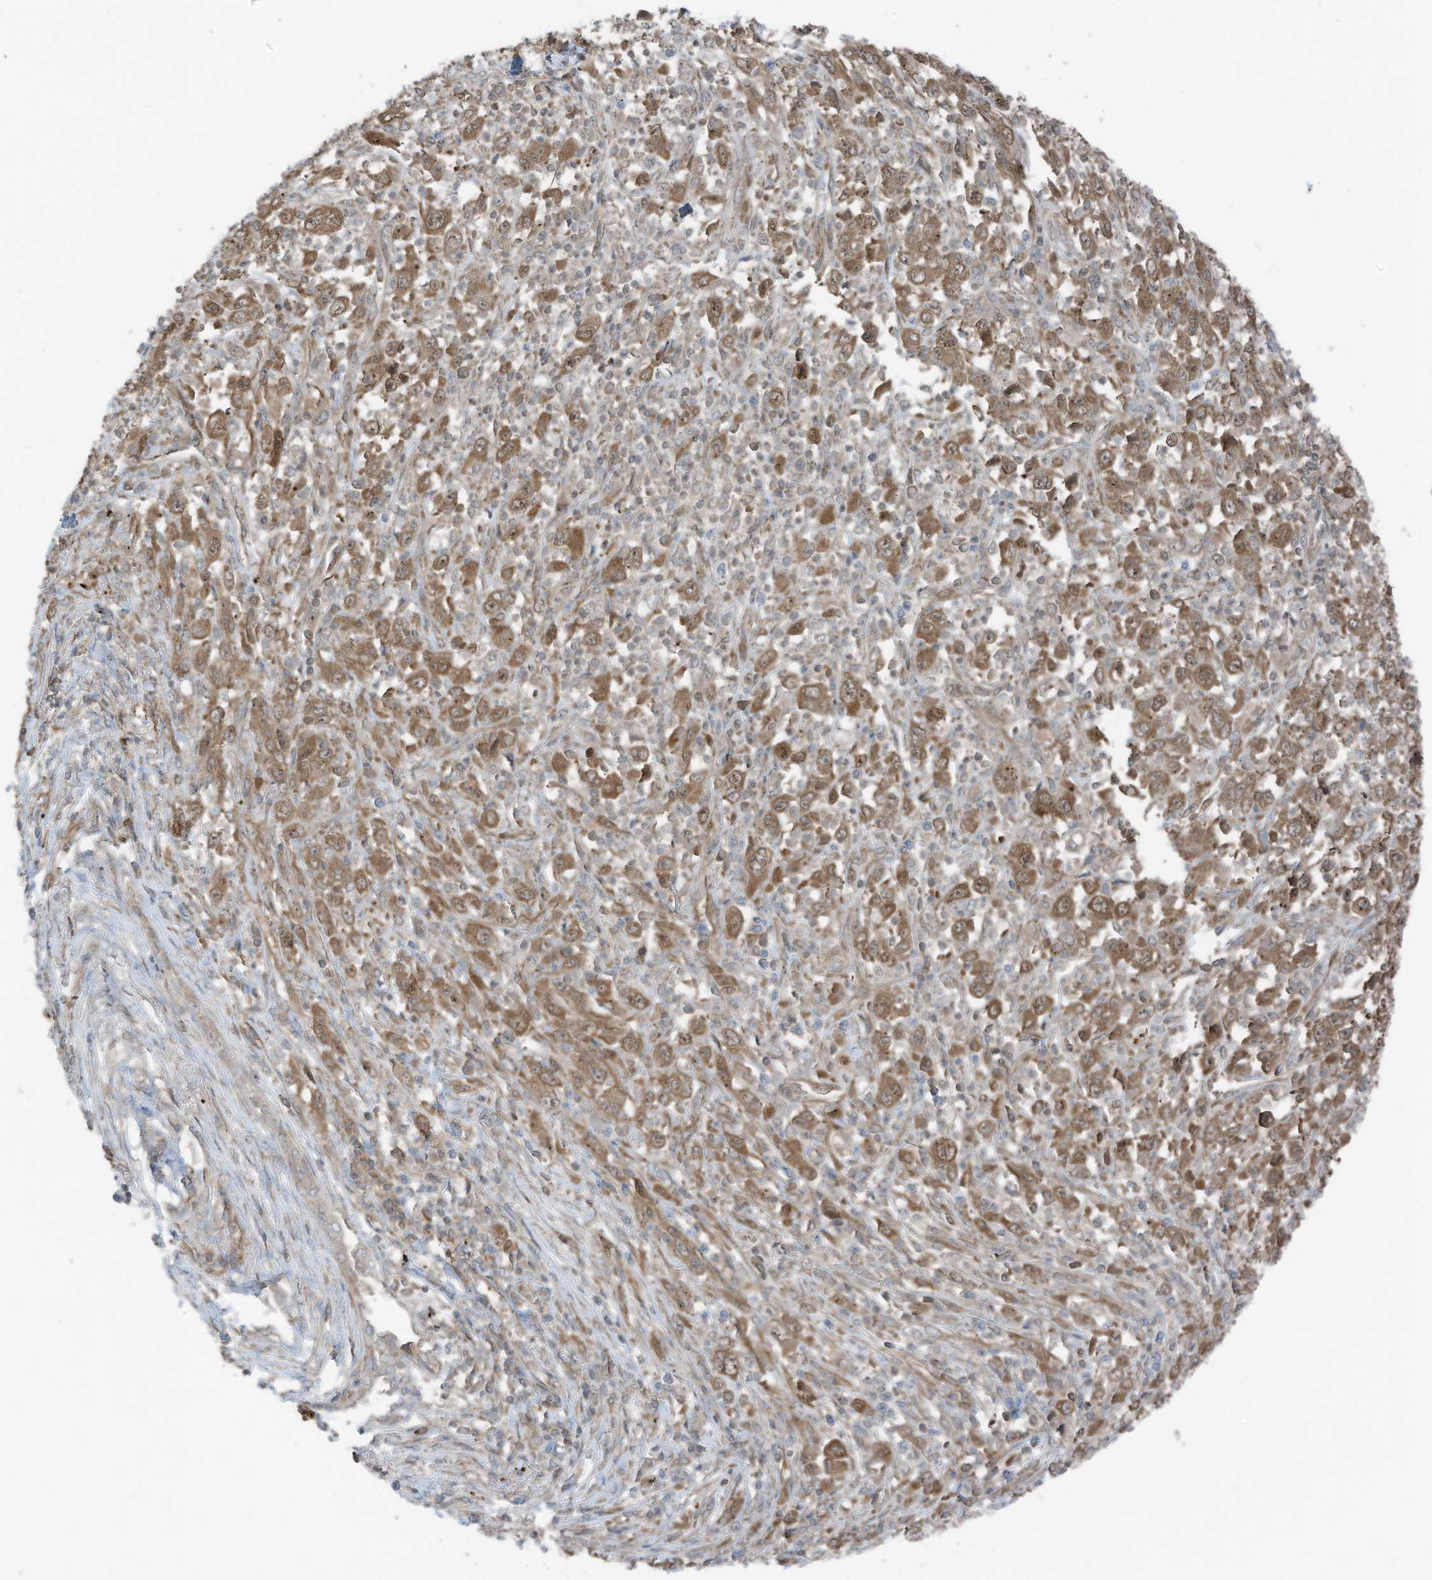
{"staining": {"intensity": "moderate", "quantity": ">75%", "location": "cytoplasmic/membranous"}, "tissue": "melanoma", "cell_type": "Tumor cells", "image_type": "cancer", "snomed": [{"axis": "morphology", "description": "Malignant melanoma, Metastatic site"}, {"axis": "topography", "description": "Skin"}], "caption": "A brown stain shows moderate cytoplasmic/membranous staining of a protein in human melanoma tumor cells.", "gene": "TXNDC9", "patient": {"sex": "female", "age": 56}}